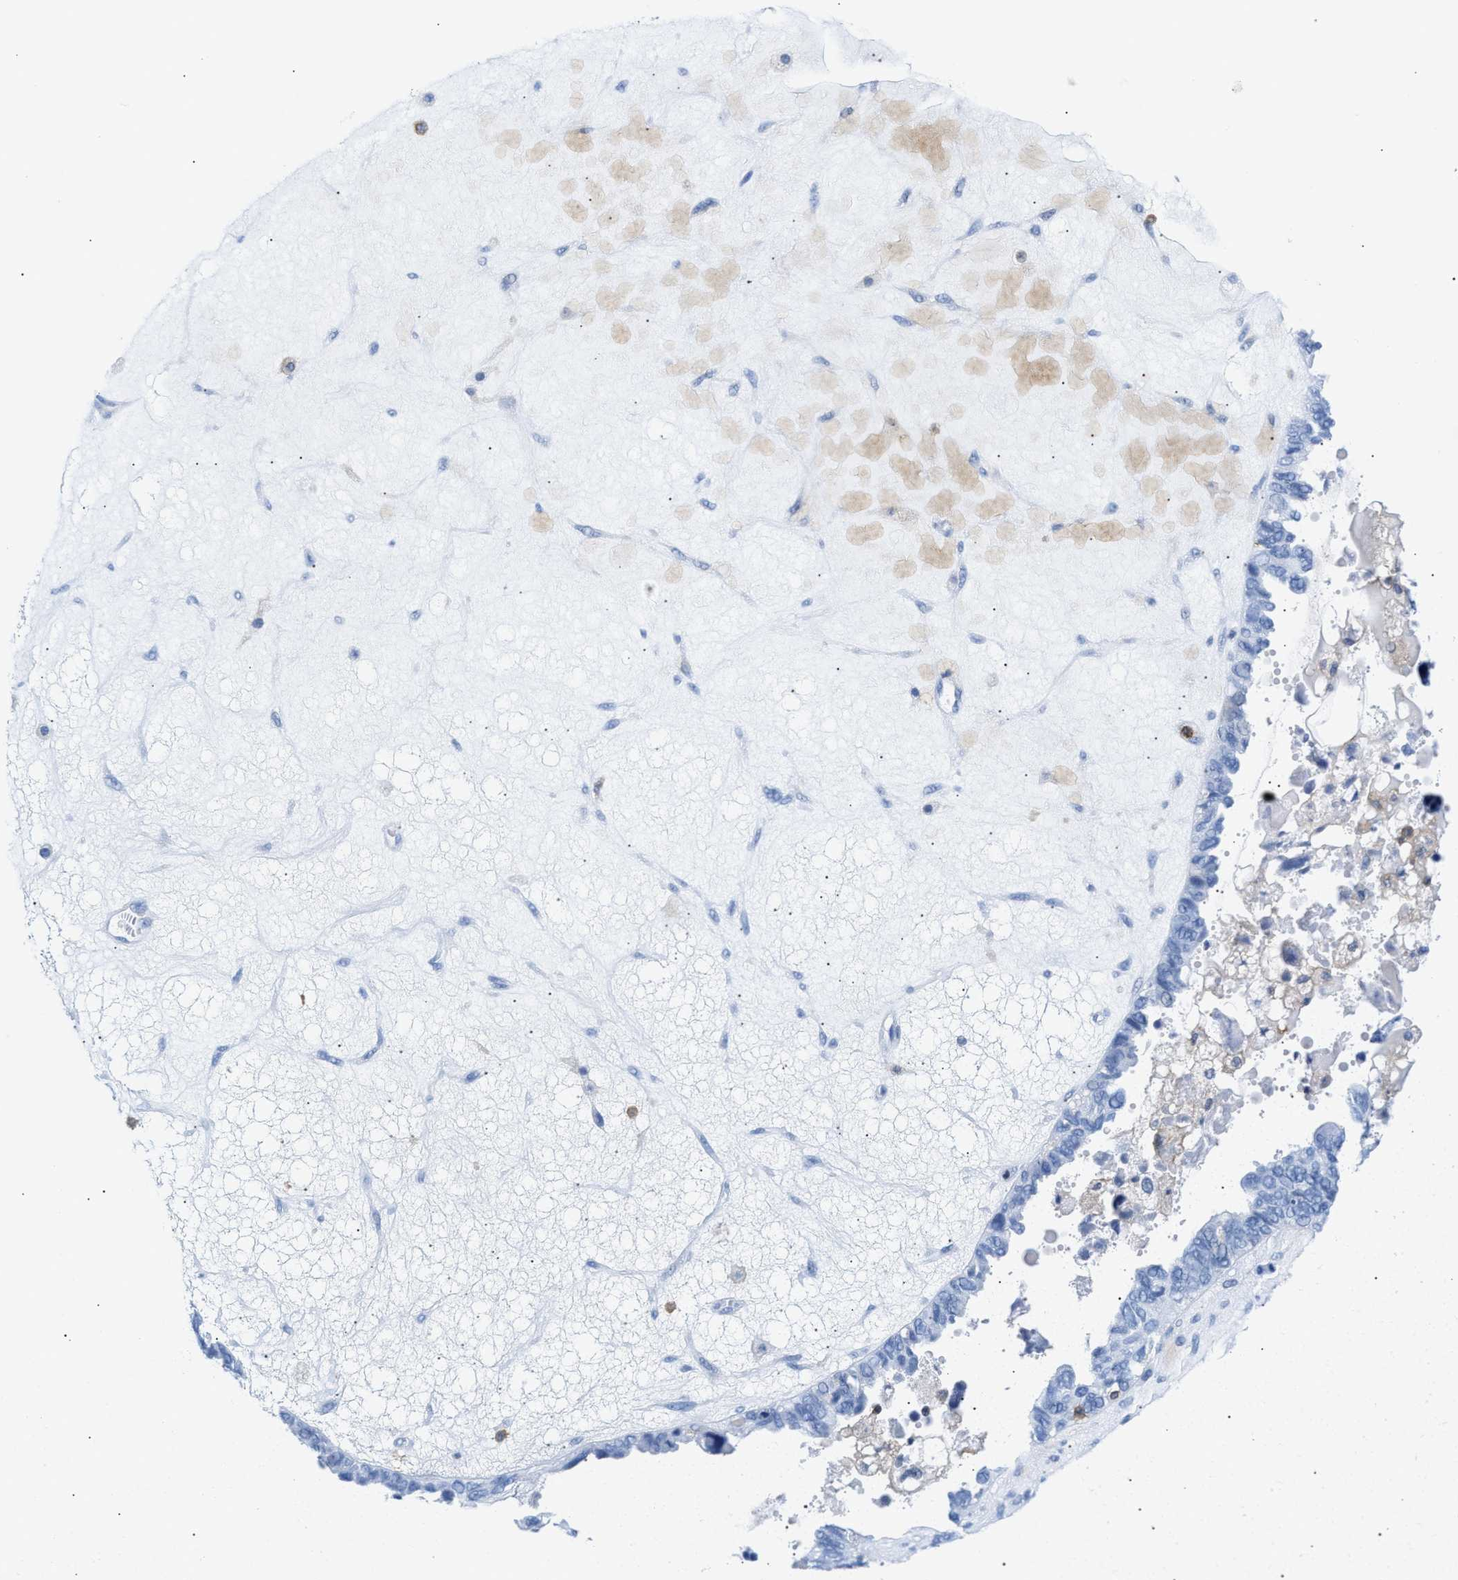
{"staining": {"intensity": "negative", "quantity": "none", "location": "none"}, "tissue": "ovarian cancer", "cell_type": "Tumor cells", "image_type": "cancer", "snomed": [{"axis": "morphology", "description": "Cystadenocarcinoma, serous, NOS"}, {"axis": "topography", "description": "Ovary"}], "caption": "An IHC image of ovarian serous cystadenocarcinoma is shown. There is no staining in tumor cells of ovarian serous cystadenocarcinoma. (Brightfield microscopy of DAB immunohistochemistry (IHC) at high magnification).", "gene": "LCP1", "patient": {"sex": "female", "age": 79}}